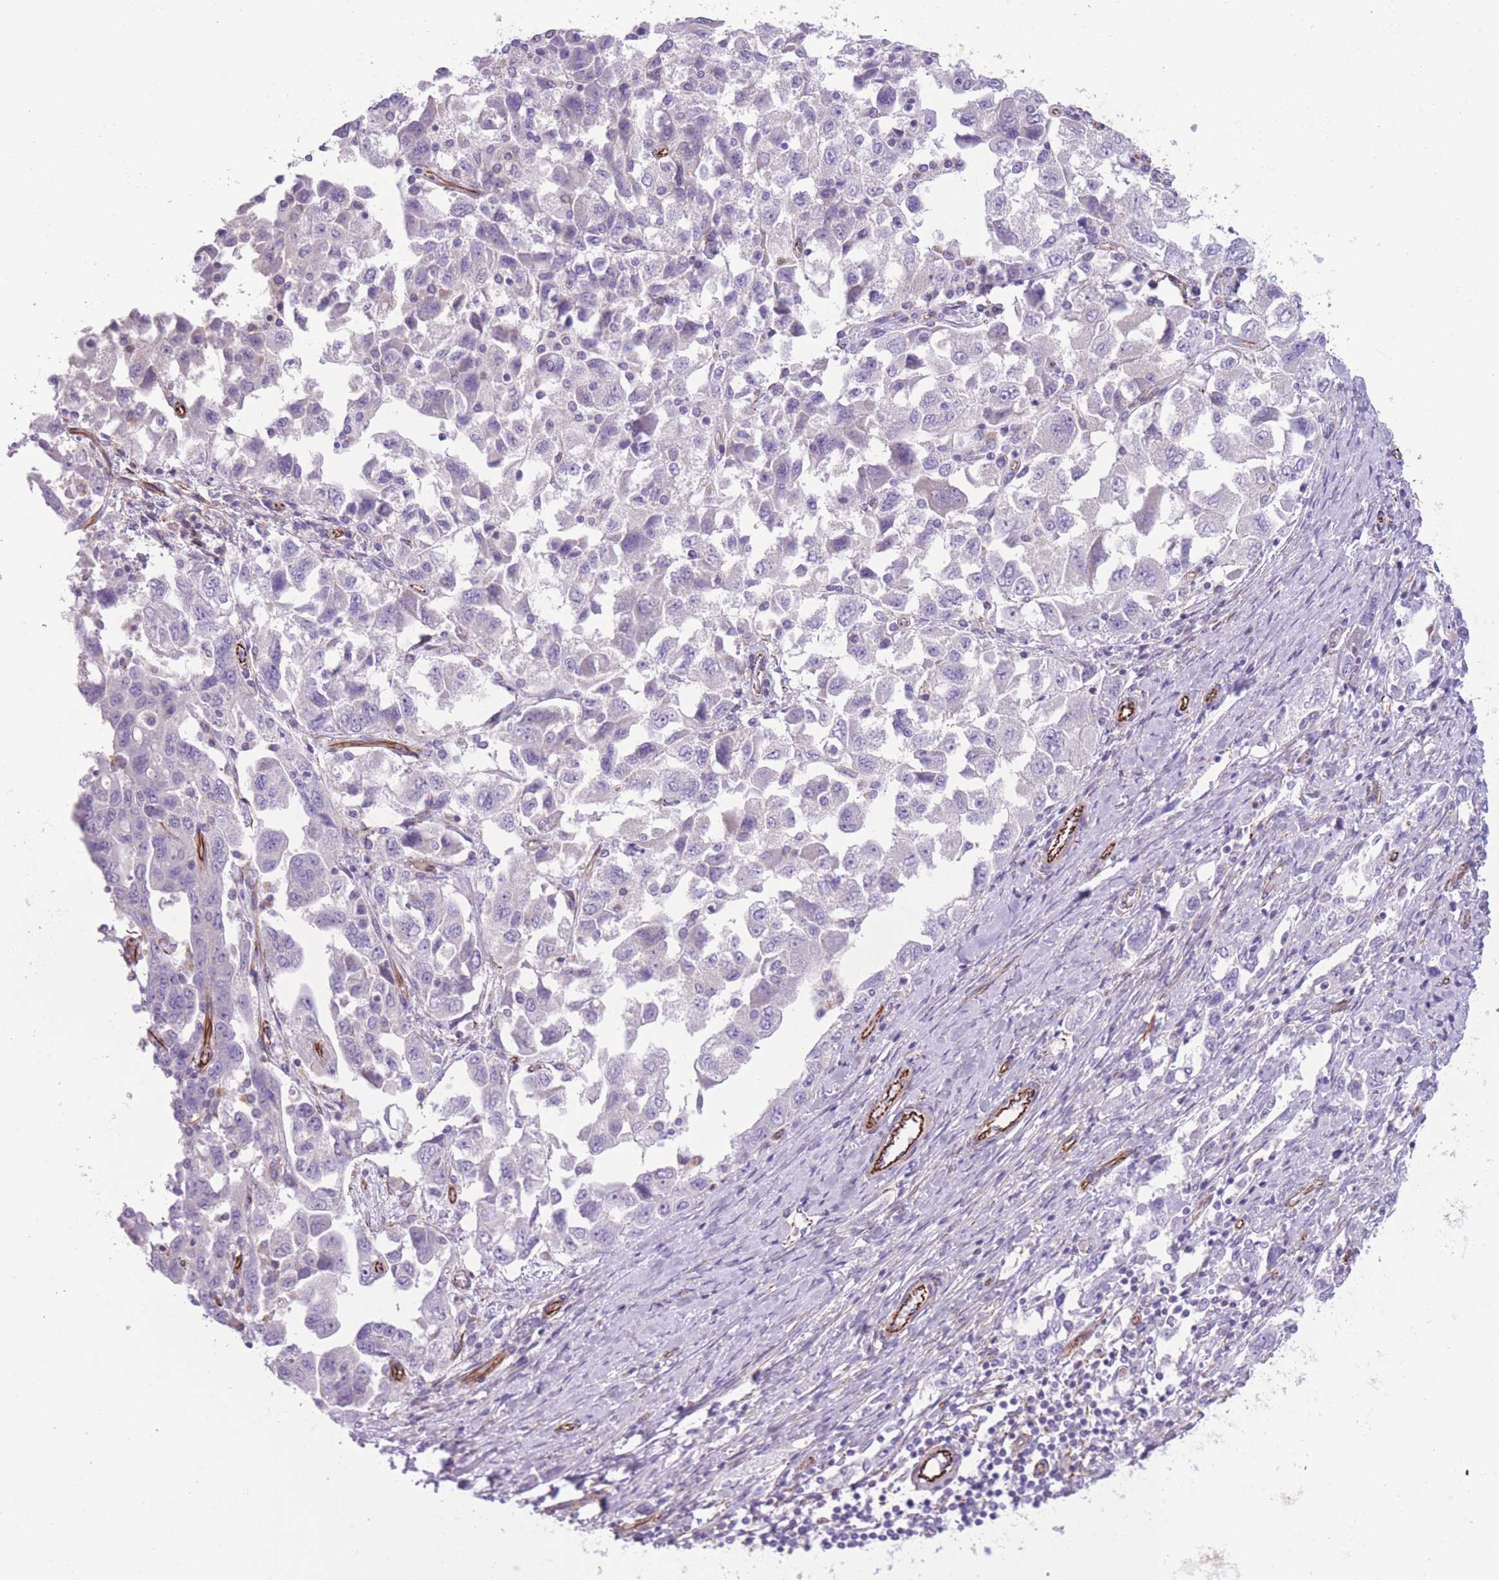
{"staining": {"intensity": "negative", "quantity": "none", "location": "none"}, "tissue": "ovarian cancer", "cell_type": "Tumor cells", "image_type": "cancer", "snomed": [{"axis": "morphology", "description": "Carcinoma, NOS"}, {"axis": "morphology", "description": "Cystadenocarcinoma, serous, NOS"}, {"axis": "topography", "description": "Ovary"}], "caption": "Immunohistochemistry (IHC) of ovarian serous cystadenocarcinoma displays no staining in tumor cells.", "gene": "PTCD1", "patient": {"sex": "female", "age": 69}}